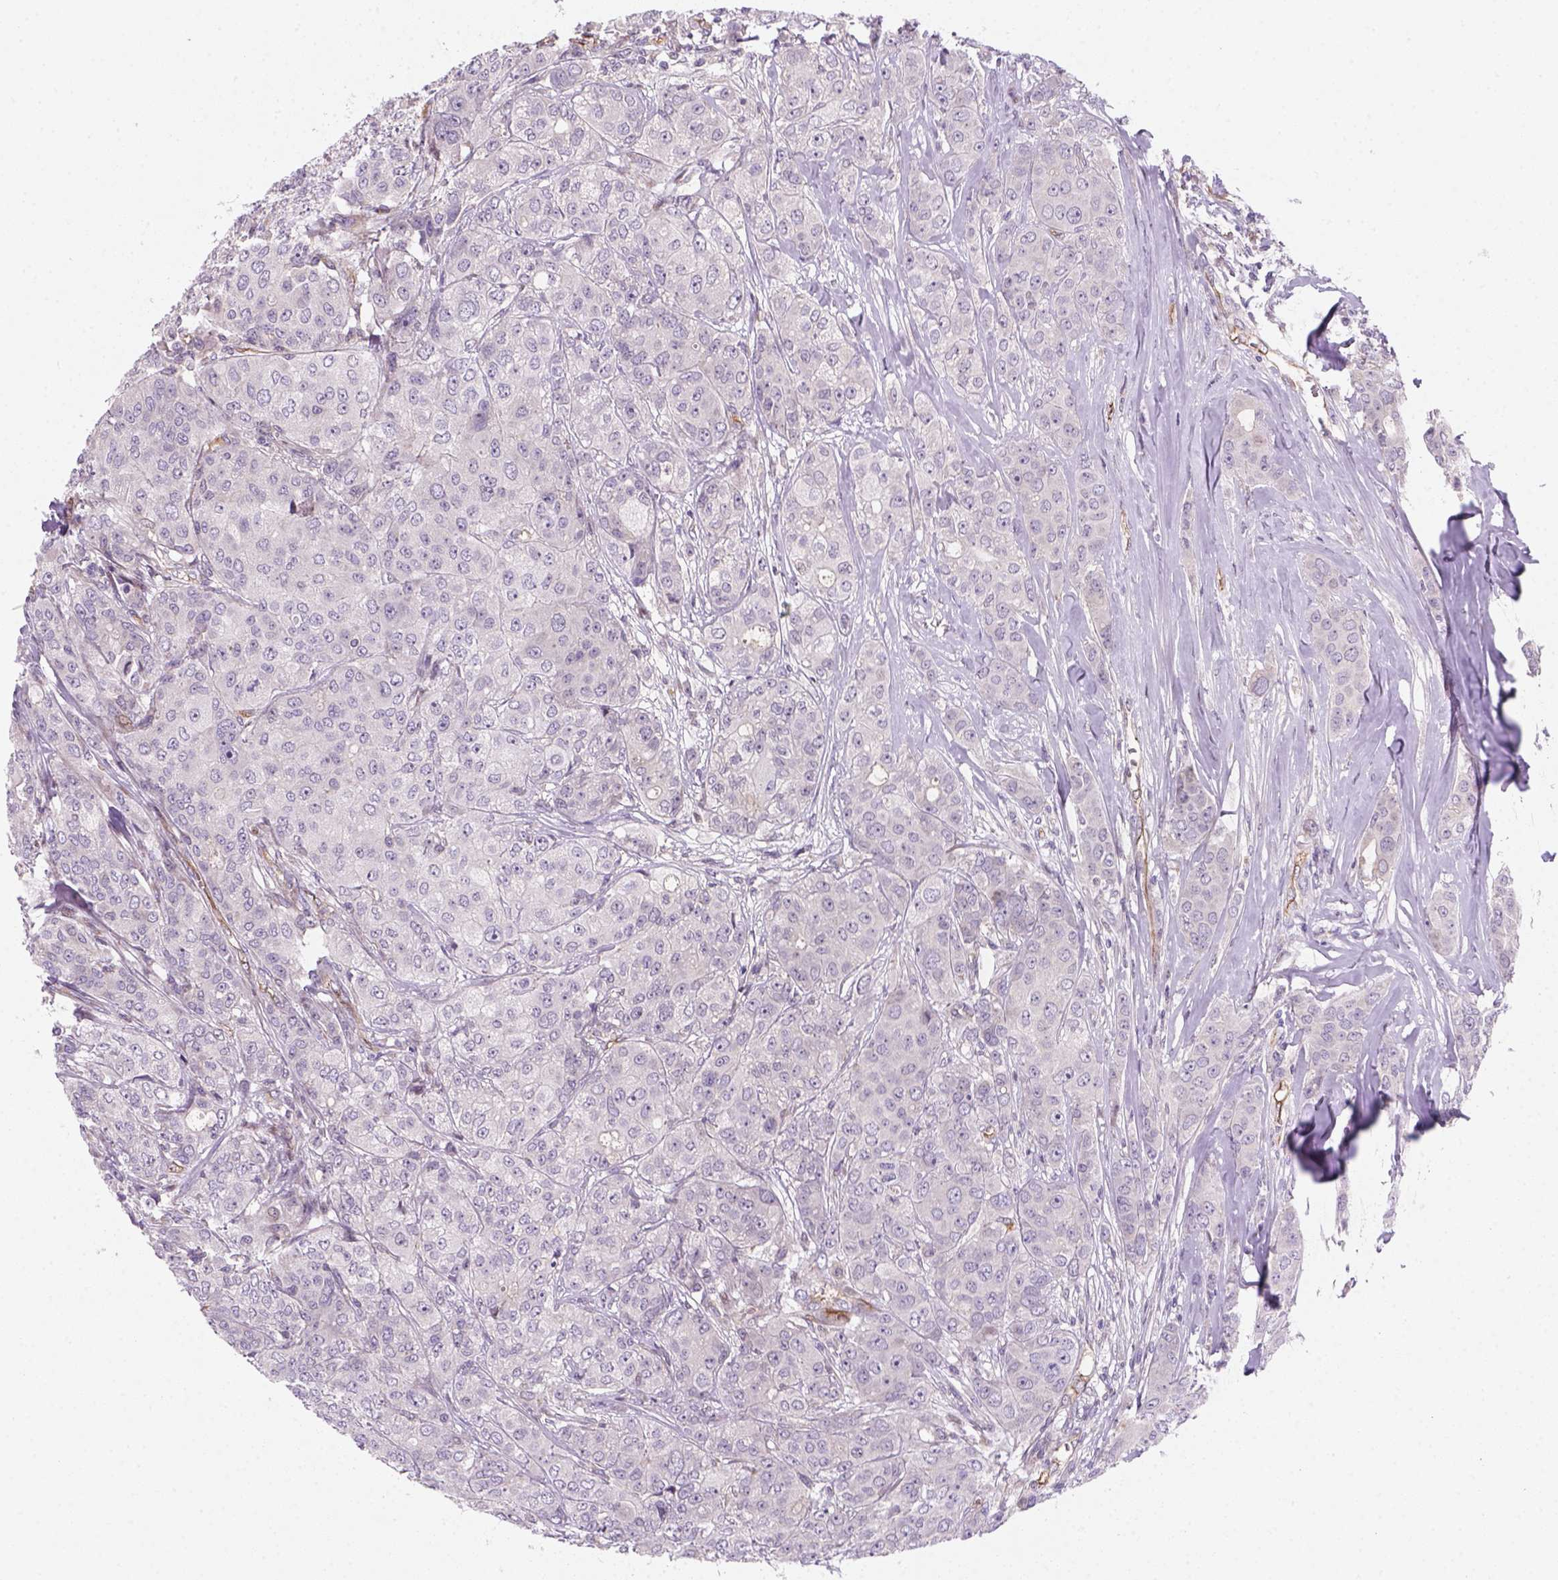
{"staining": {"intensity": "negative", "quantity": "none", "location": "none"}, "tissue": "breast cancer", "cell_type": "Tumor cells", "image_type": "cancer", "snomed": [{"axis": "morphology", "description": "Duct carcinoma"}, {"axis": "topography", "description": "Breast"}], "caption": "The histopathology image reveals no significant expression in tumor cells of breast cancer.", "gene": "VSTM5", "patient": {"sex": "female", "age": 43}}